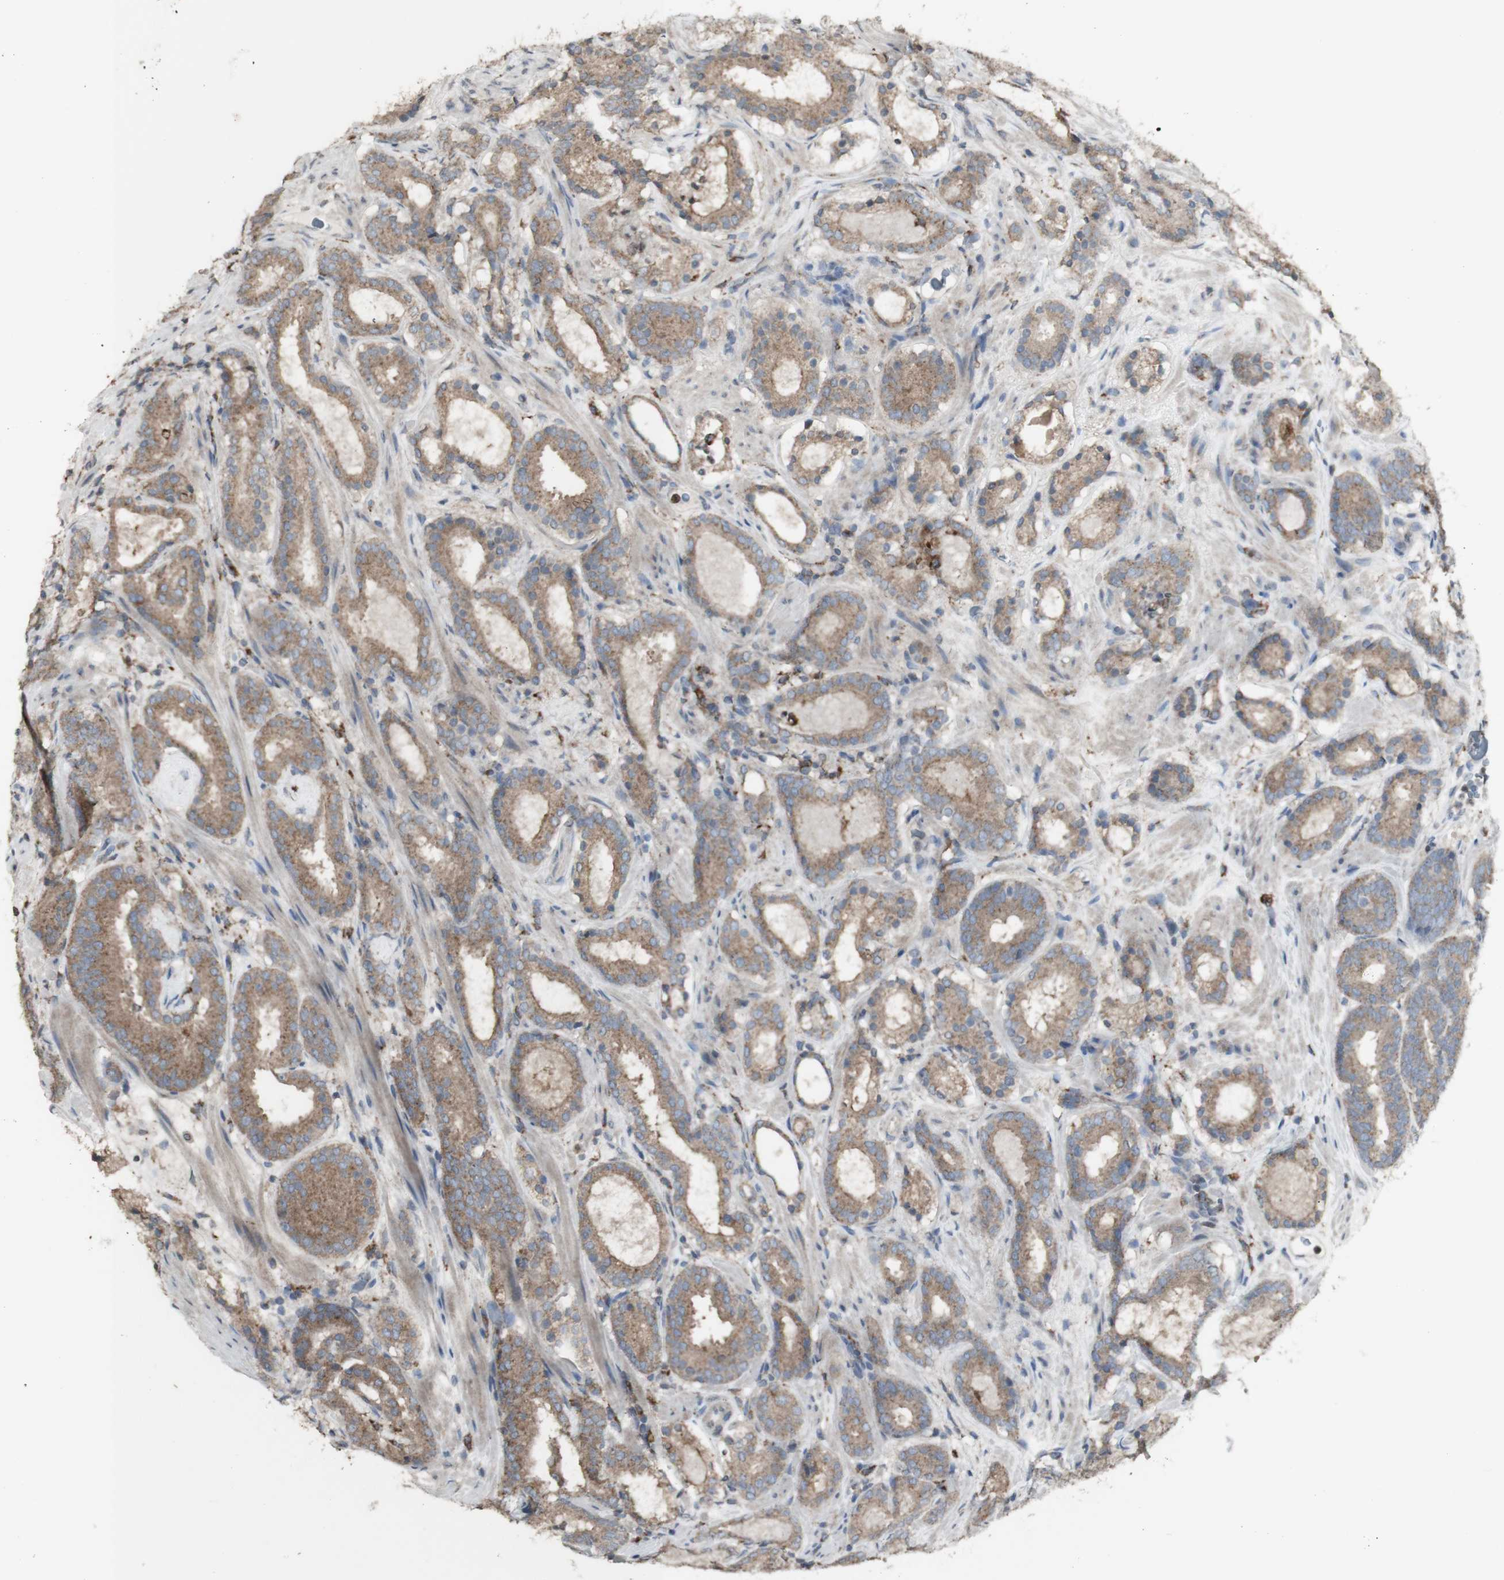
{"staining": {"intensity": "moderate", "quantity": ">75%", "location": "cytoplasmic/membranous"}, "tissue": "prostate cancer", "cell_type": "Tumor cells", "image_type": "cancer", "snomed": [{"axis": "morphology", "description": "Adenocarcinoma, Low grade"}, {"axis": "topography", "description": "Prostate"}], "caption": "High-magnification brightfield microscopy of prostate cancer (adenocarcinoma (low-grade)) stained with DAB (brown) and counterstained with hematoxylin (blue). tumor cells exhibit moderate cytoplasmic/membranous staining is identified in approximately>75% of cells. (IHC, brightfield microscopy, high magnification).", "gene": "ATP6V1E1", "patient": {"sex": "male", "age": 69}}